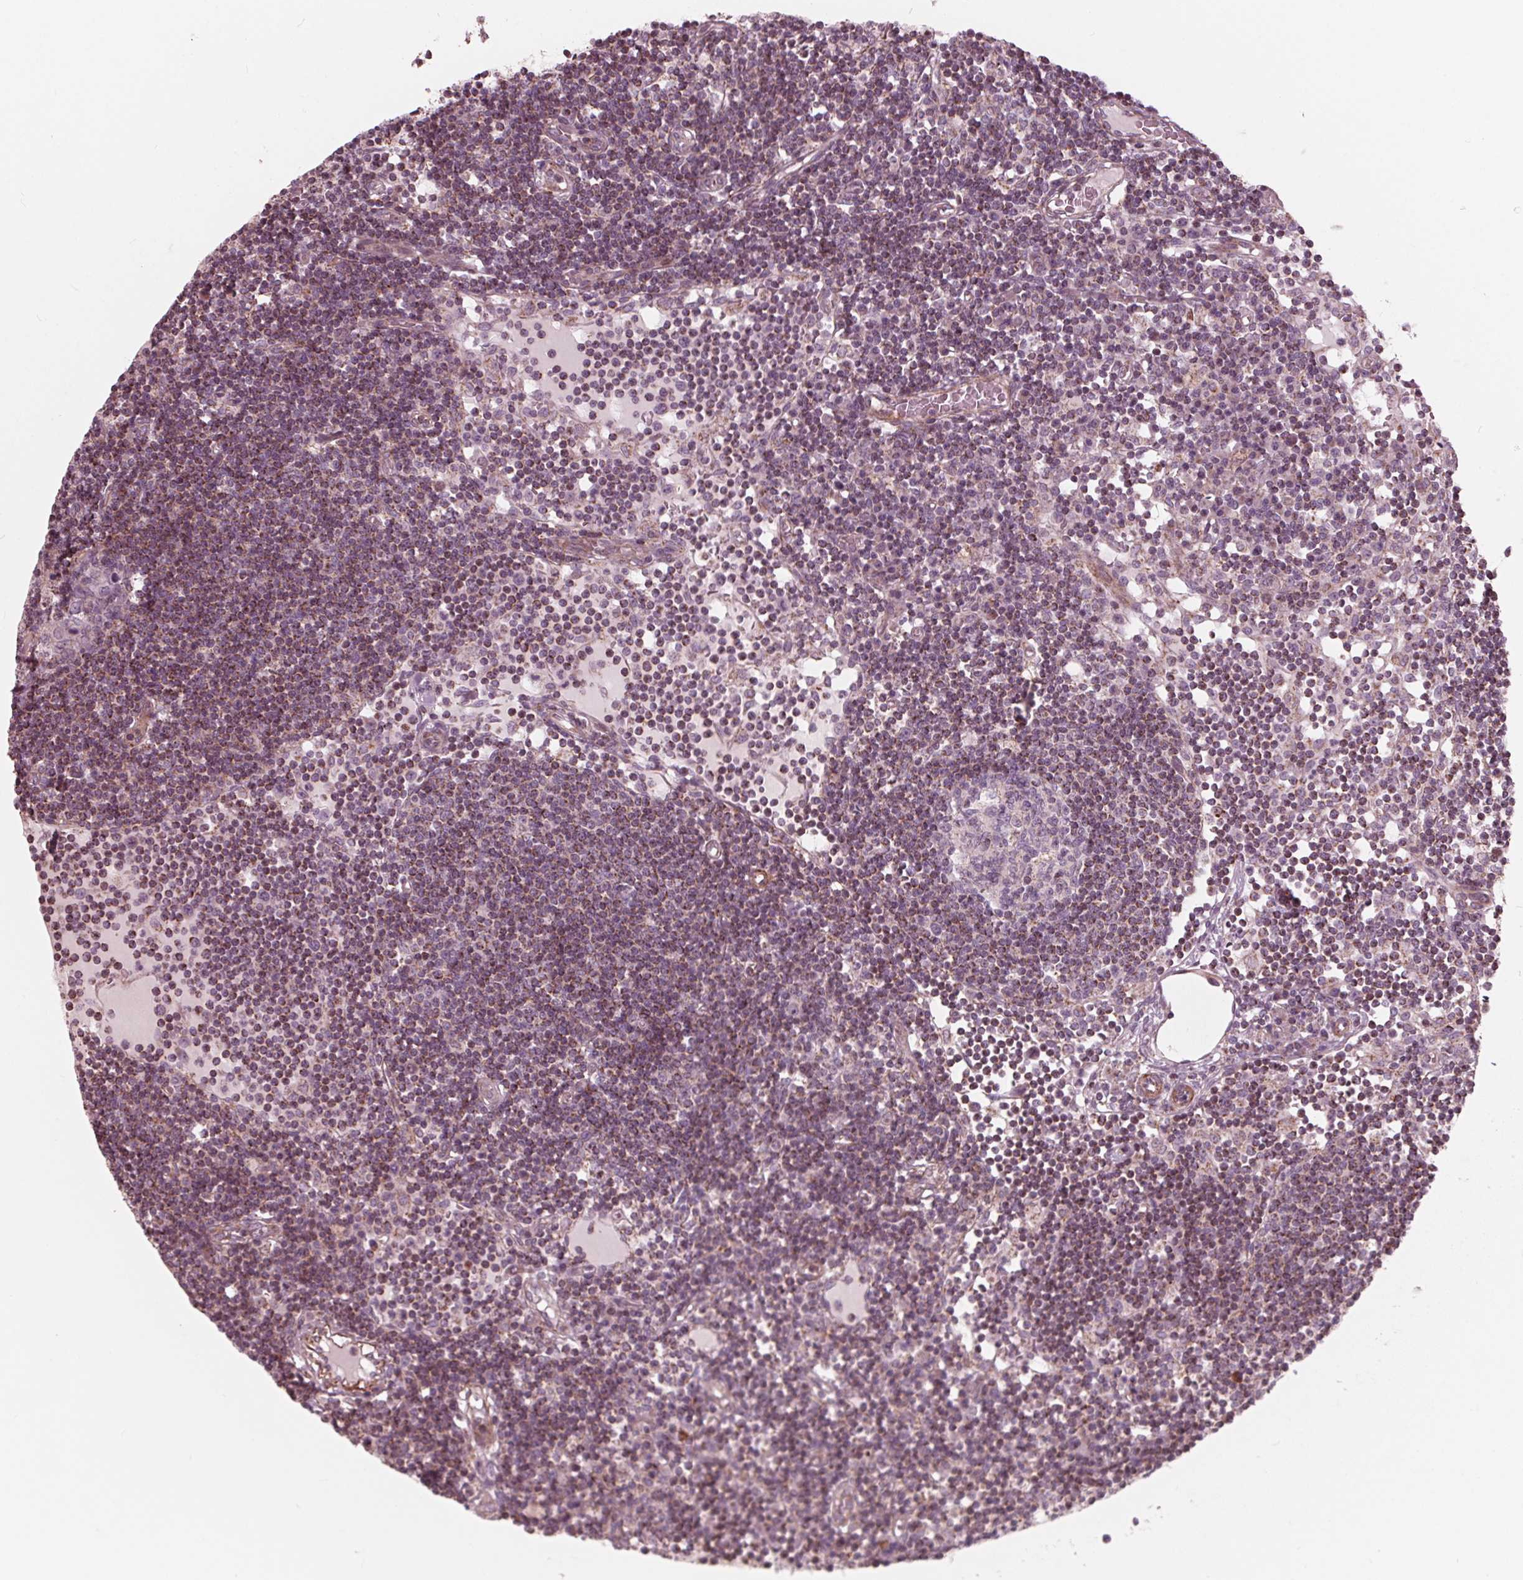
{"staining": {"intensity": "negative", "quantity": "none", "location": "none"}, "tissue": "lymph node", "cell_type": "Germinal center cells", "image_type": "normal", "snomed": [{"axis": "morphology", "description": "Normal tissue, NOS"}, {"axis": "topography", "description": "Lymph node"}], "caption": "Human lymph node stained for a protein using immunohistochemistry (IHC) exhibits no positivity in germinal center cells.", "gene": "DCAF4L2", "patient": {"sex": "female", "age": 72}}